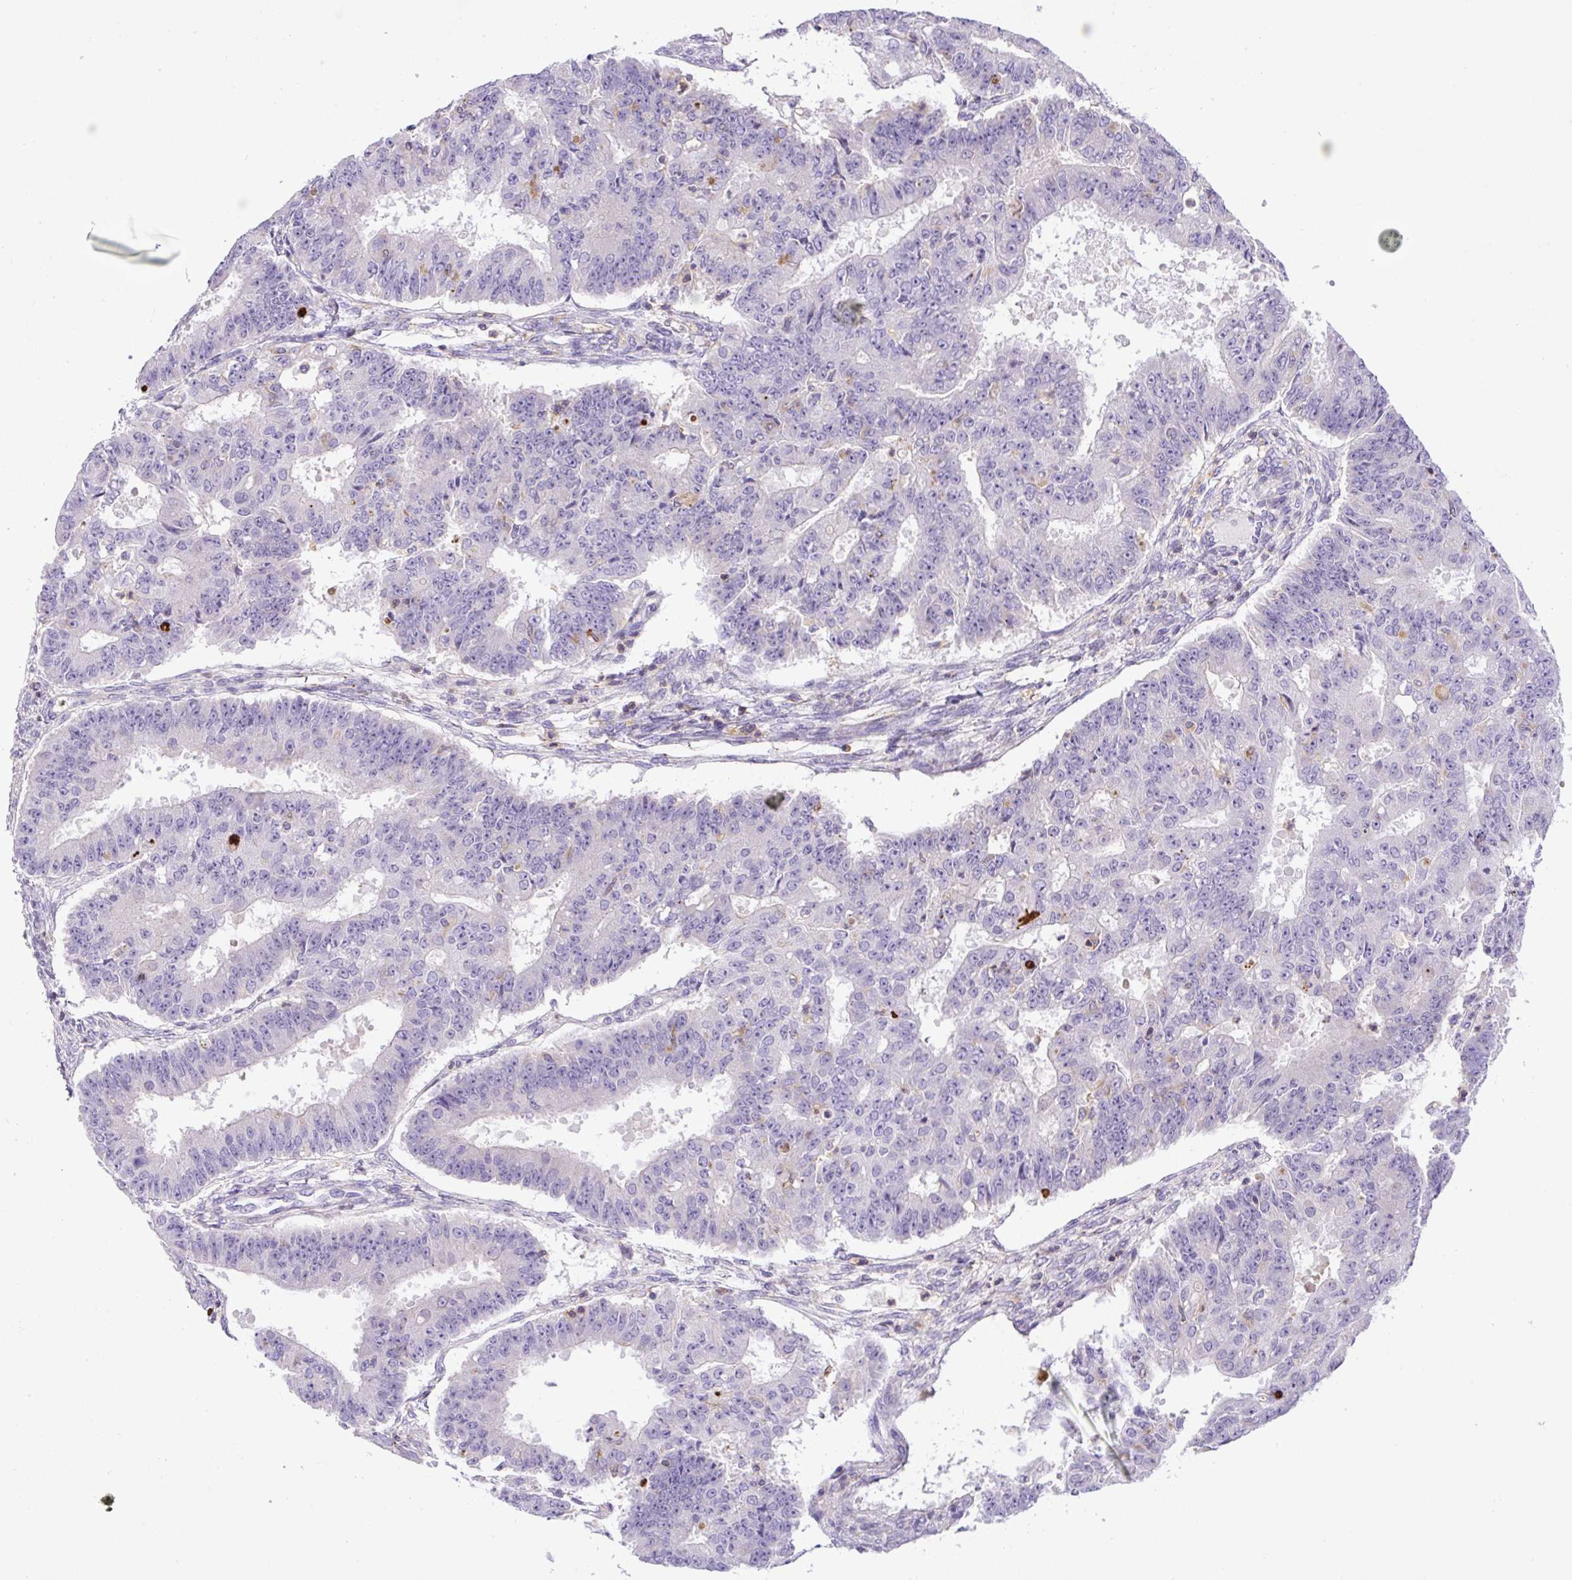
{"staining": {"intensity": "negative", "quantity": "none", "location": "none"}, "tissue": "ovarian cancer", "cell_type": "Tumor cells", "image_type": "cancer", "snomed": [{"axis": "morphology", "description": "Carcinoma, endometroid"}, {"axis": "topography", "description": "Appendix"}, {"axis": "topography", "description": "Ovary"}], "caption": "An image of ovarian endometroid carcinoma stained for a protein reveals no brown staining in tumor cells.", "gene": "PIP5KL1", "patient": {"sex": "female", "age": 42}}